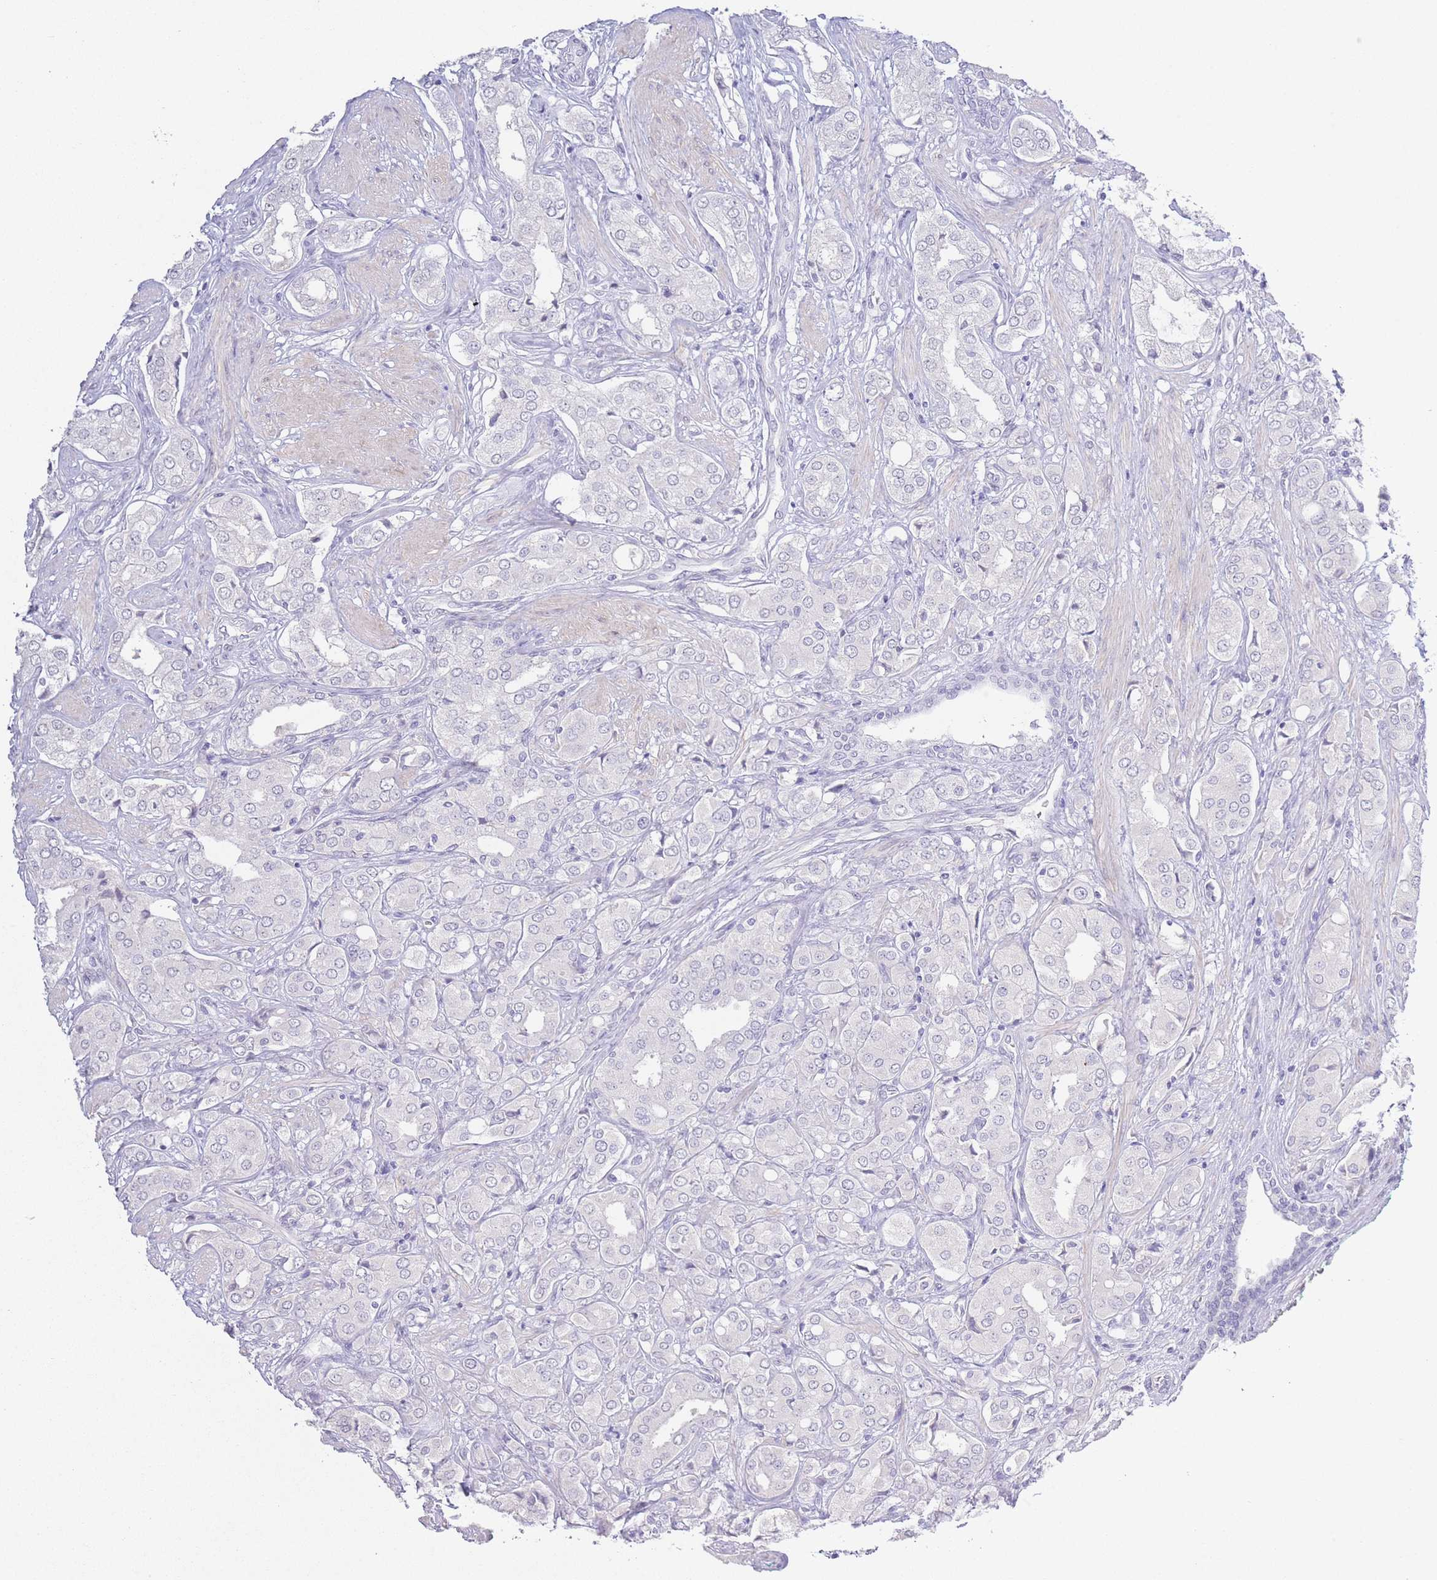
{"staining": {"intensity": "negative", "quantity": "none", "location": "none"}, "tissue": "prostate cancer", "cell_type": "Tumor cells", "image_type": "cancer", "snomed": [{"axis": "morphology", "description": "Adenocarcinoma, High grade"}, {"axis": "topography", "description": "Prostate"}], "caption": "DAB immunohistochemical staining of prostate cancer (adenocarcinoma (high-grade)) shows no significant positivity in tumor cells. (Stains: DAB (3,3'-diaminobenzidine) immunohistochemistry with hematoxylin counter stain, Microscopy: brightfield microscopy at high magnification).", "gene": "PKLR", "patient": {"sex": "male", "age": 71}}